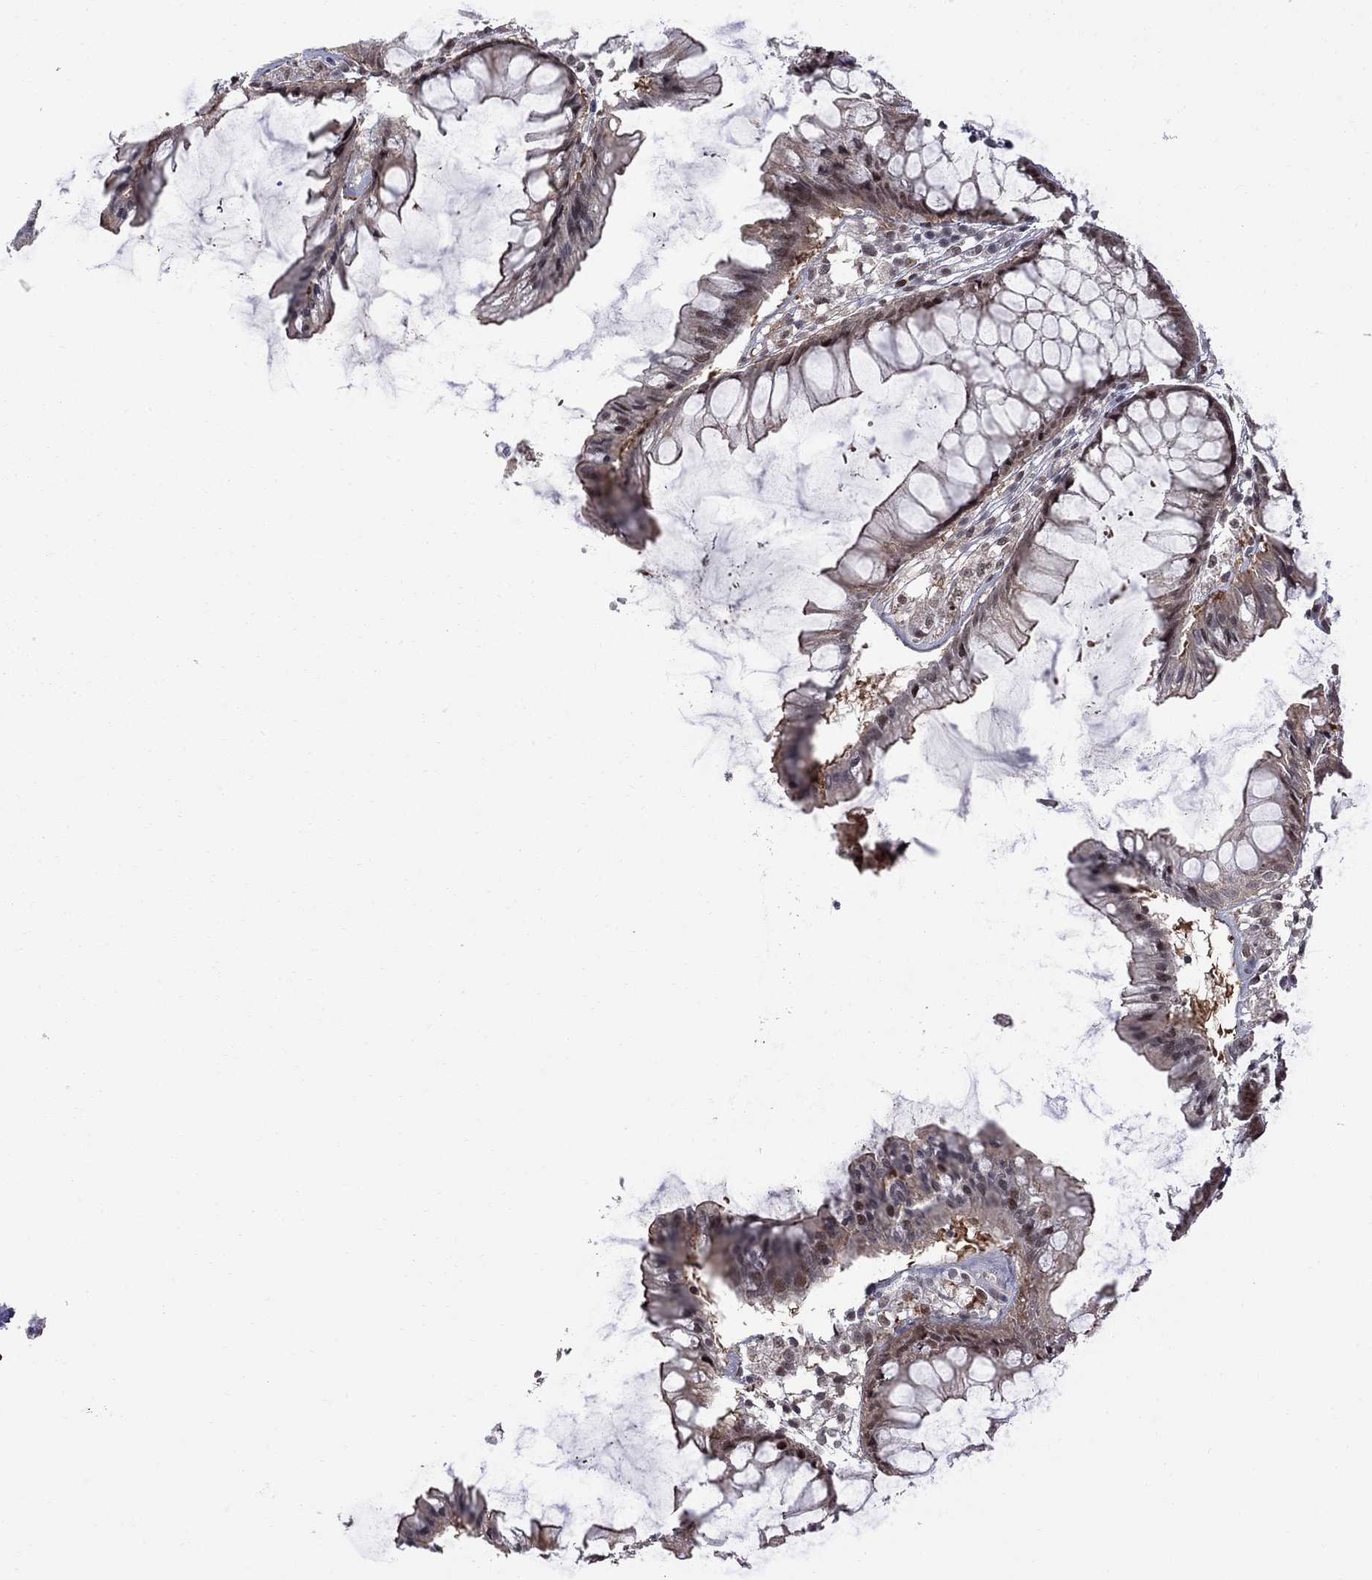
{"staining": {"intensity": "negative", "quantity": "none", "location": "none"}, "tissue": "colon", "cell_type": "Endothelial cells", "image_type": "normal", "snomed": [{"axis": "morphology", "description": "Normal tissue, NOS"}, {"axis": "morphology", "description": "Adenocarcinoma, NOS"}, {"axis": "topography", "description": "Colon"}], "caption": "IHC image of benign colon: human colon stained with DAB (3,3'-diaminobenzidine) reveals no significant protein positivity in endothelial cells. (Stains: DAB (3,3'-diaminobenzidine) immunohistochemistry with hematoxylin counter stain, Microscopy: brightfield microscopy at high magnification).", "gene": "BRF1", "patient": {"sex": "male", "age": 65}}